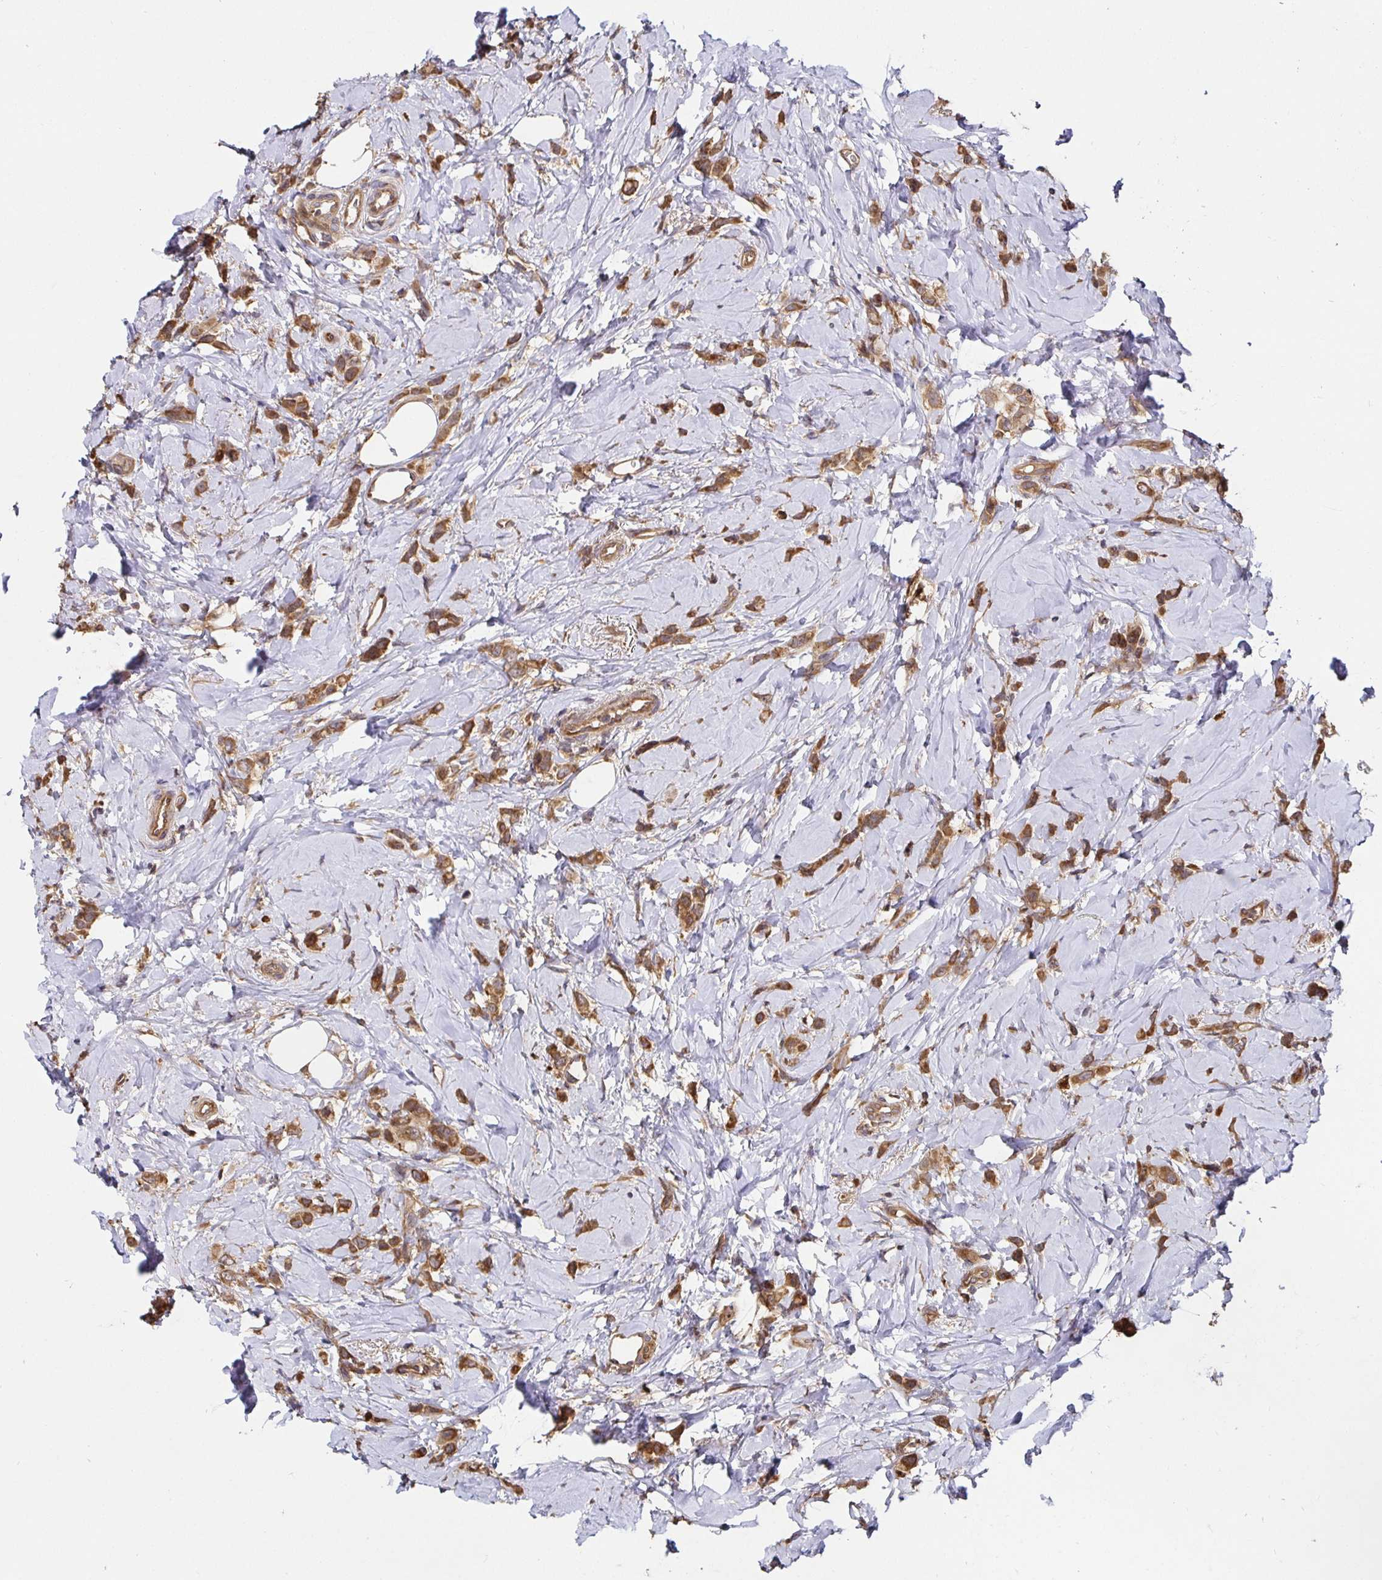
{"staining": {"intensity": "moderate", "quantity": ">75%", "location": "cytoplasmic/membranous"}, "tissue": "breast cancer", "cell_type": "Tumor cells", "image_type": "cancer", "snomed": [{"axis": "morphology", "description": "Lobular carcinoma"}, {"axis": "topography", "description": "Breast"}], "caption": "A brown stain highlights moderate cytoplasmic/membranous expression of a protein in human breast cancer (lobular carcinoma) tumor cells.", "gene": "MLST8", "patient": {"sex": "female", "age": 66}}